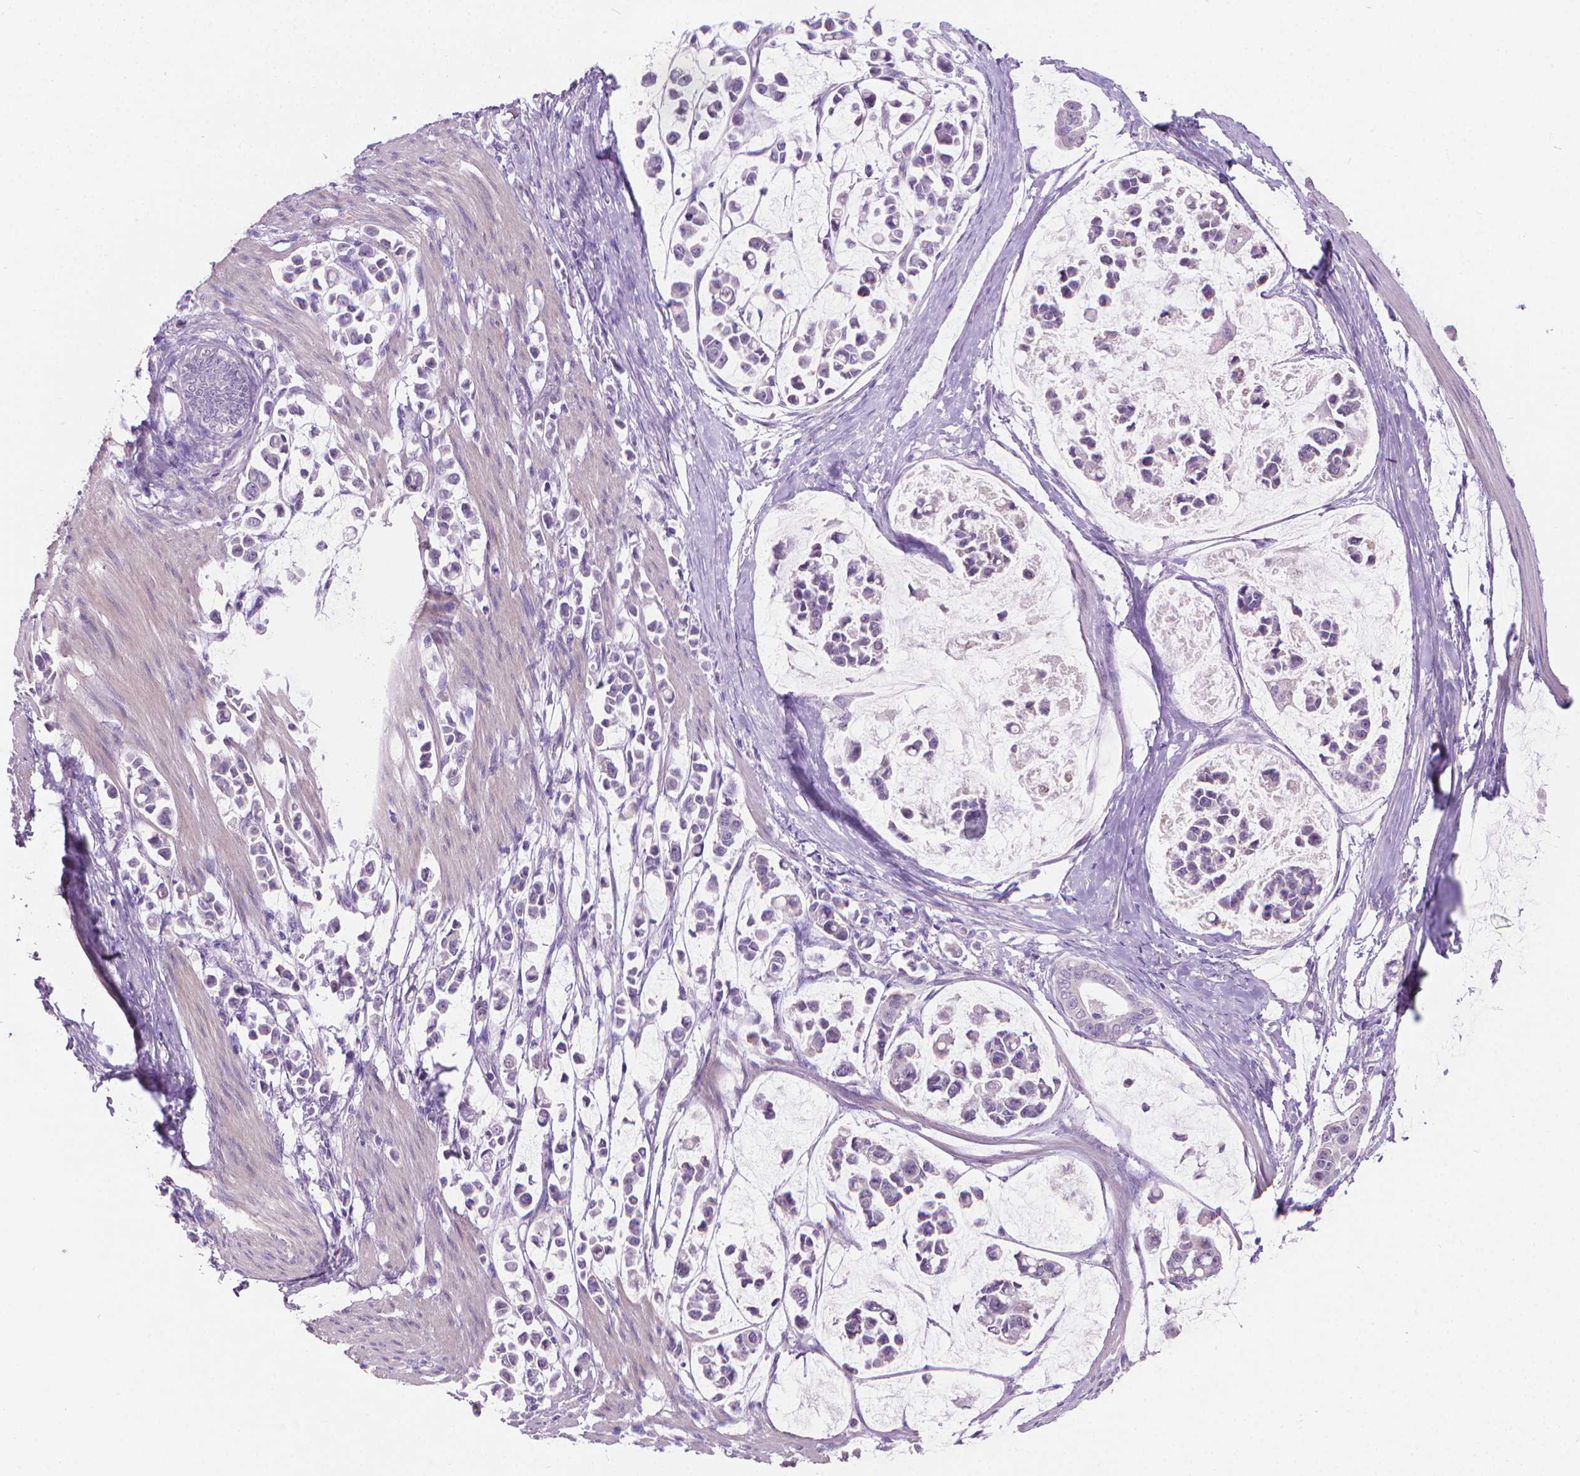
{"staining": {"intensity": "negative", "quantity": "none", "location": "none"}, "tissue": "stomach cancer", "cell_type": "Tumor cells", "image_type": "cancer", "snomed": [{"axis": "morphology", "description": "Adenocarcinoma, NOS"}, {"axis": "topography", "description": "Stomach"}], "caption": "Protein analysis of adenocarcinoma (stomach) displays no significant expression in tumor cells. Brightfield microscopy of immunohistochemistry (IHC) stained with DAB (3,3'-diaminobenzidine) (brown) and hematoxylin (blue), captured at high magnification.", "gene": "GSDMA", "patient": {"sex": "male", "age": 82}}